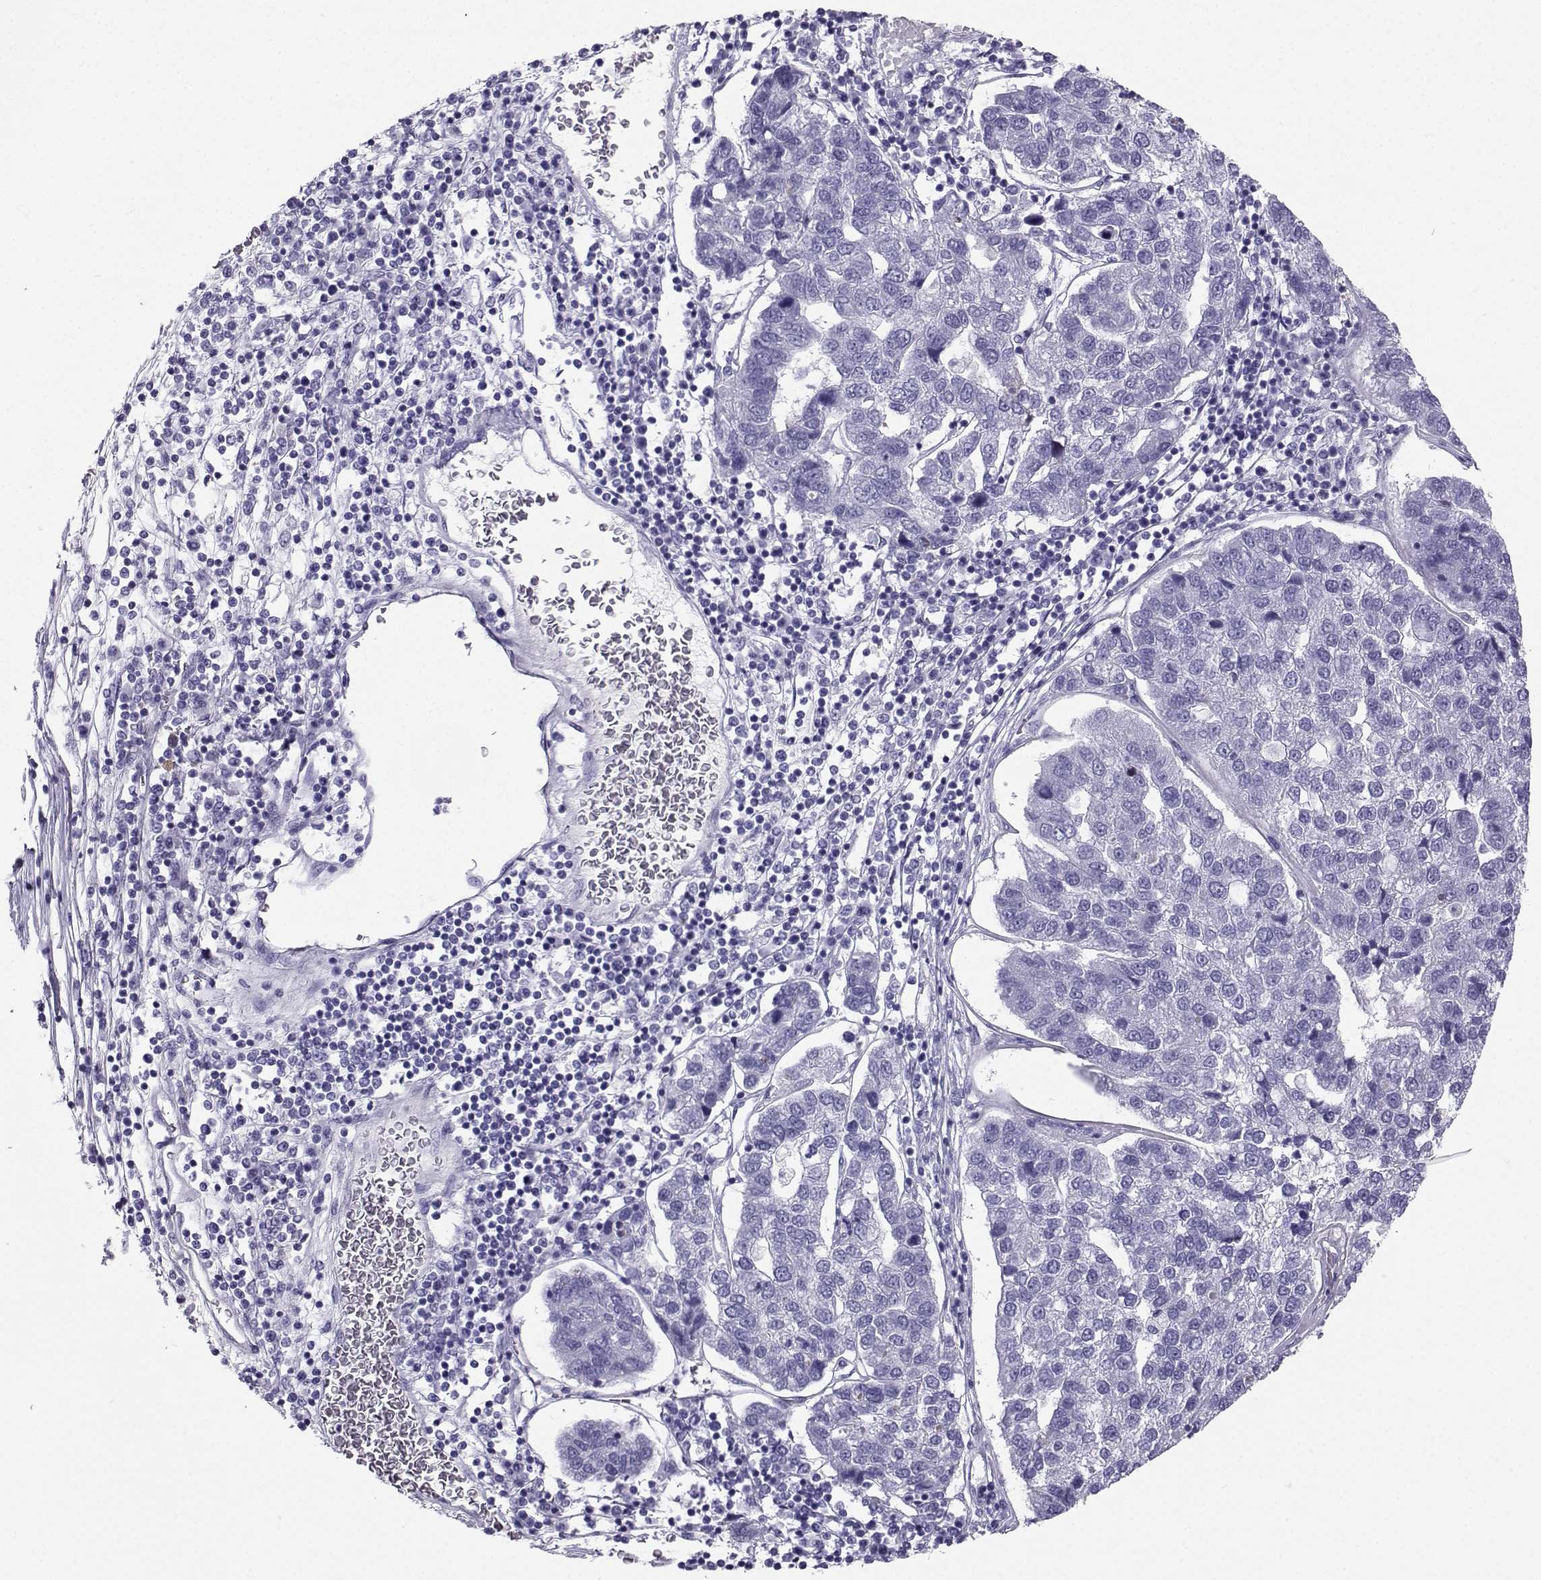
{"staining": {"intensity": "negative", "quantity": "none", "location": "none"}, "tissue": "pancreatic cancer", "cell_type": "Tumor cells", "image_type": "cancer", "snomed": [{"axis": "morphology", "description": "Adenocarcinoma, NOS"}, {"axis": "topography", "description": "Pancreas"}], "caption": "High power microscopy image of an immunohistochemistry (IHC) image of pancreatic adenocarcinoma, revealing no significant expression in tumor cells. (Brightfield microscopy of DAB immunohistochemistry (IHC) at high magnification).", "gene": "SLC18A2", "patient": {"sex": "female", "age": 61}}